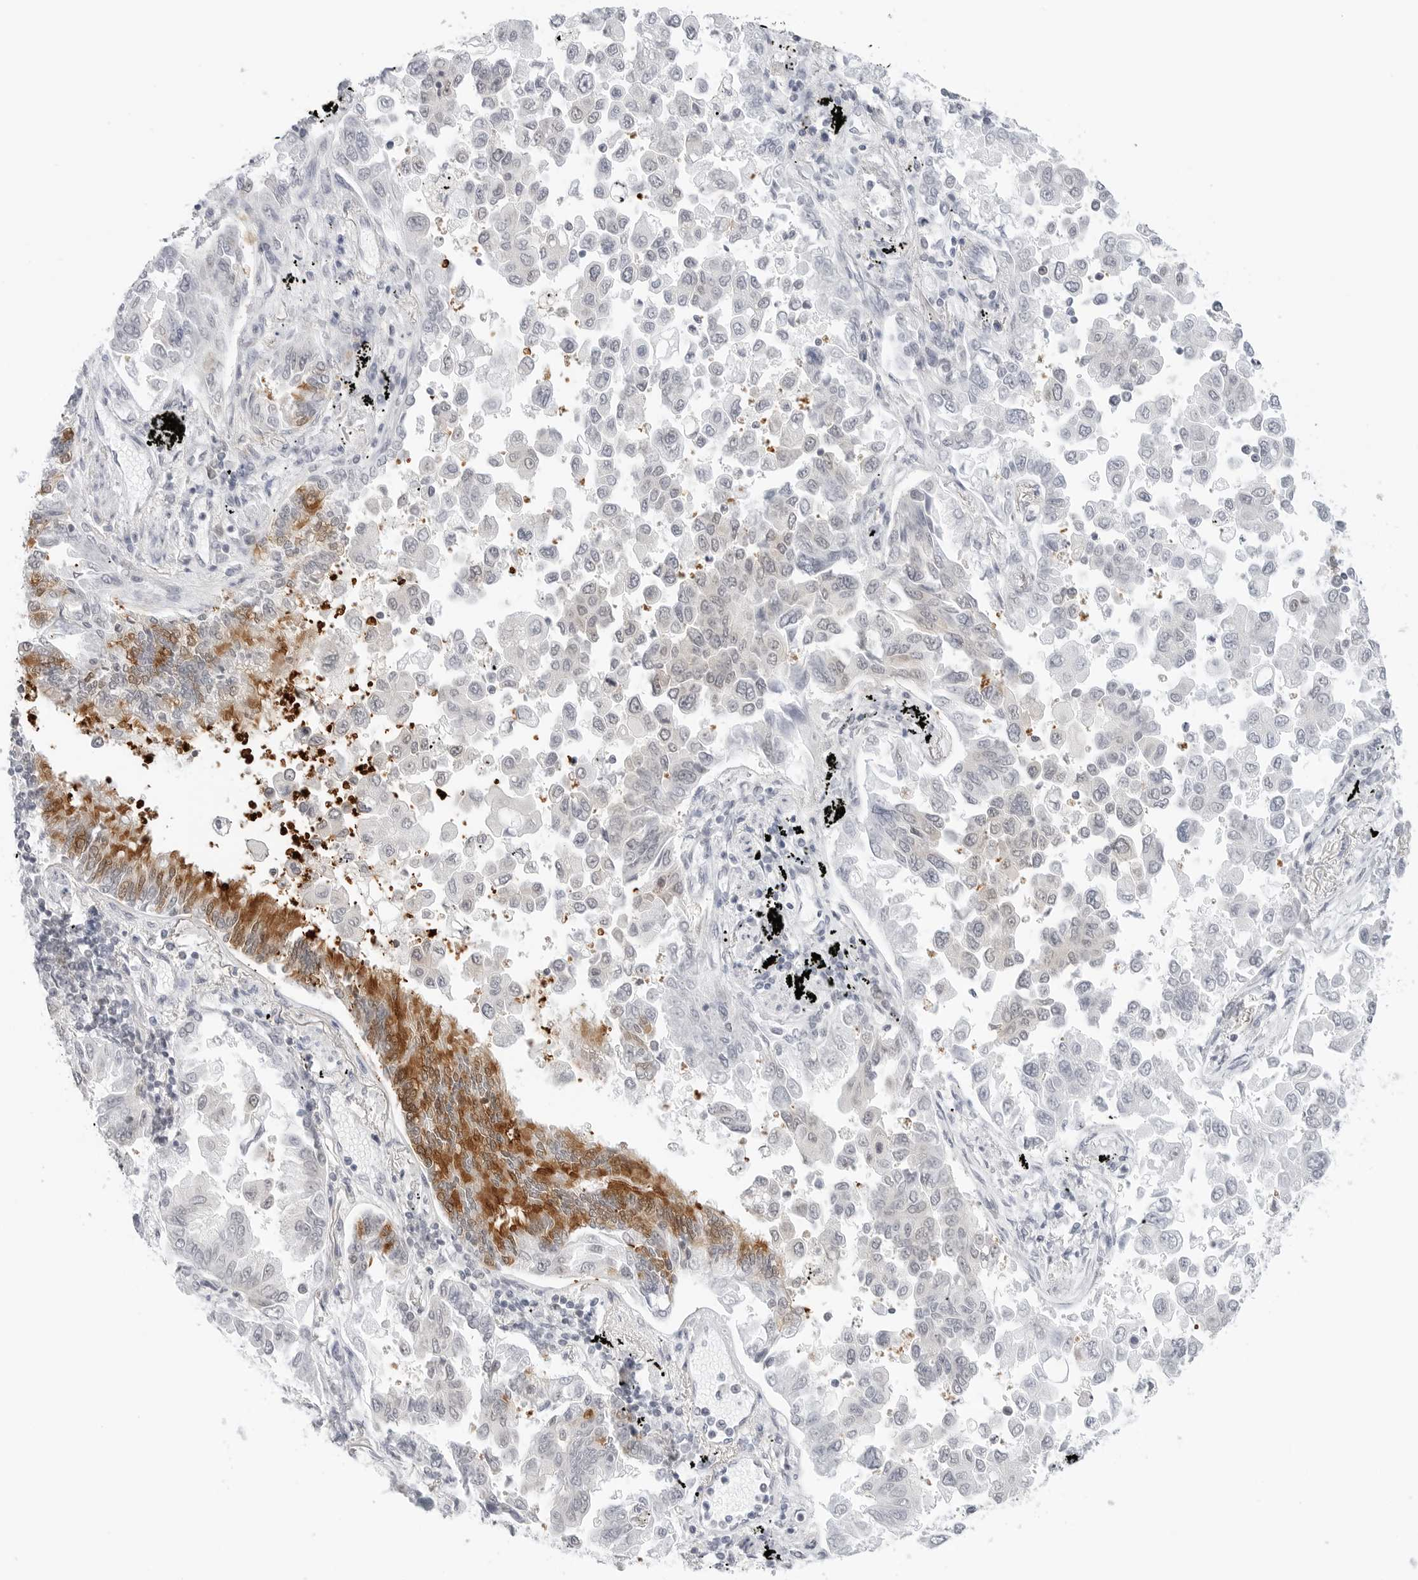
{"staining": {"intensity": "negative", "quantity": "none", "location": "none"}, "tissue": "lung cancer", "cell_type": "Tumor cells", "image_type": "cancer", "snomed": [{"axis": "morphology", "description": "Adenocarcinoma, NOS"}, {"axis": "topography", "description": "Lung"}], "caption": "Tumor cells show no significant positivity in lung cancer (adenocarcinoma).", "gene": "NUDC", "patient": {"sex": "female", "age": 67}}